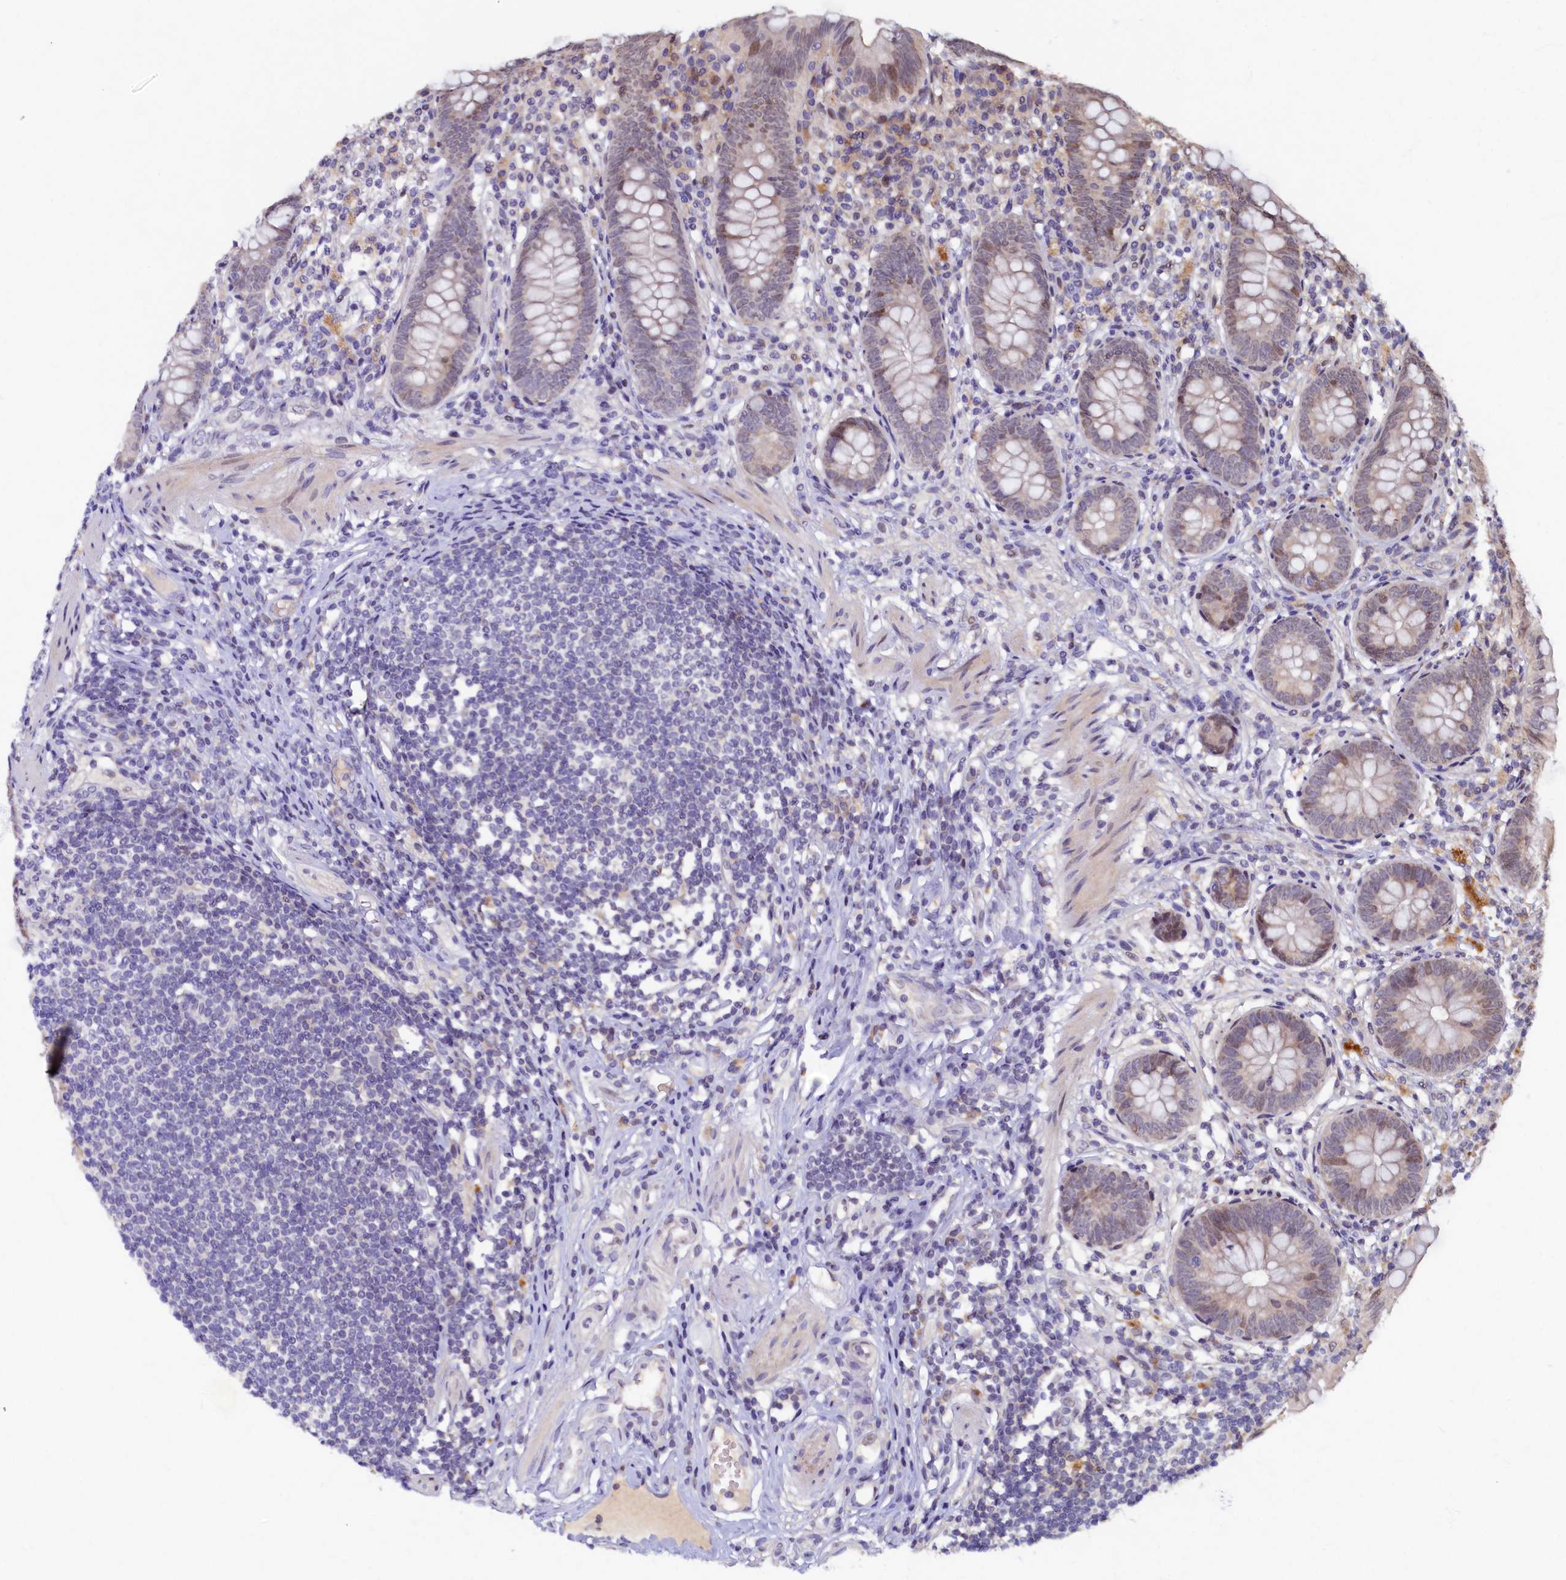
{"staining": {"intensity": "weak", "quantity": "<25%", "location": "nuclear"}, "tissue": "appendix", "cell_type": "Glandular cells", "image_type": "normal", "snomed": [{"axis": "morphology", "description": "Normal tissue, NOS"}, {"axis": "topography", "description": "Appendix"}], "caption": "Immunohistochemistry (IHC) of unremarkable human appendix displays no positivity in glandular cells. (Brightfield microscopy of DAB (3,3'-diaminobenzidine) immunohistochemistry (IHC) at high magnification).", "gene": "LATS2", "patient": {"sex": "female", "age": 62}}